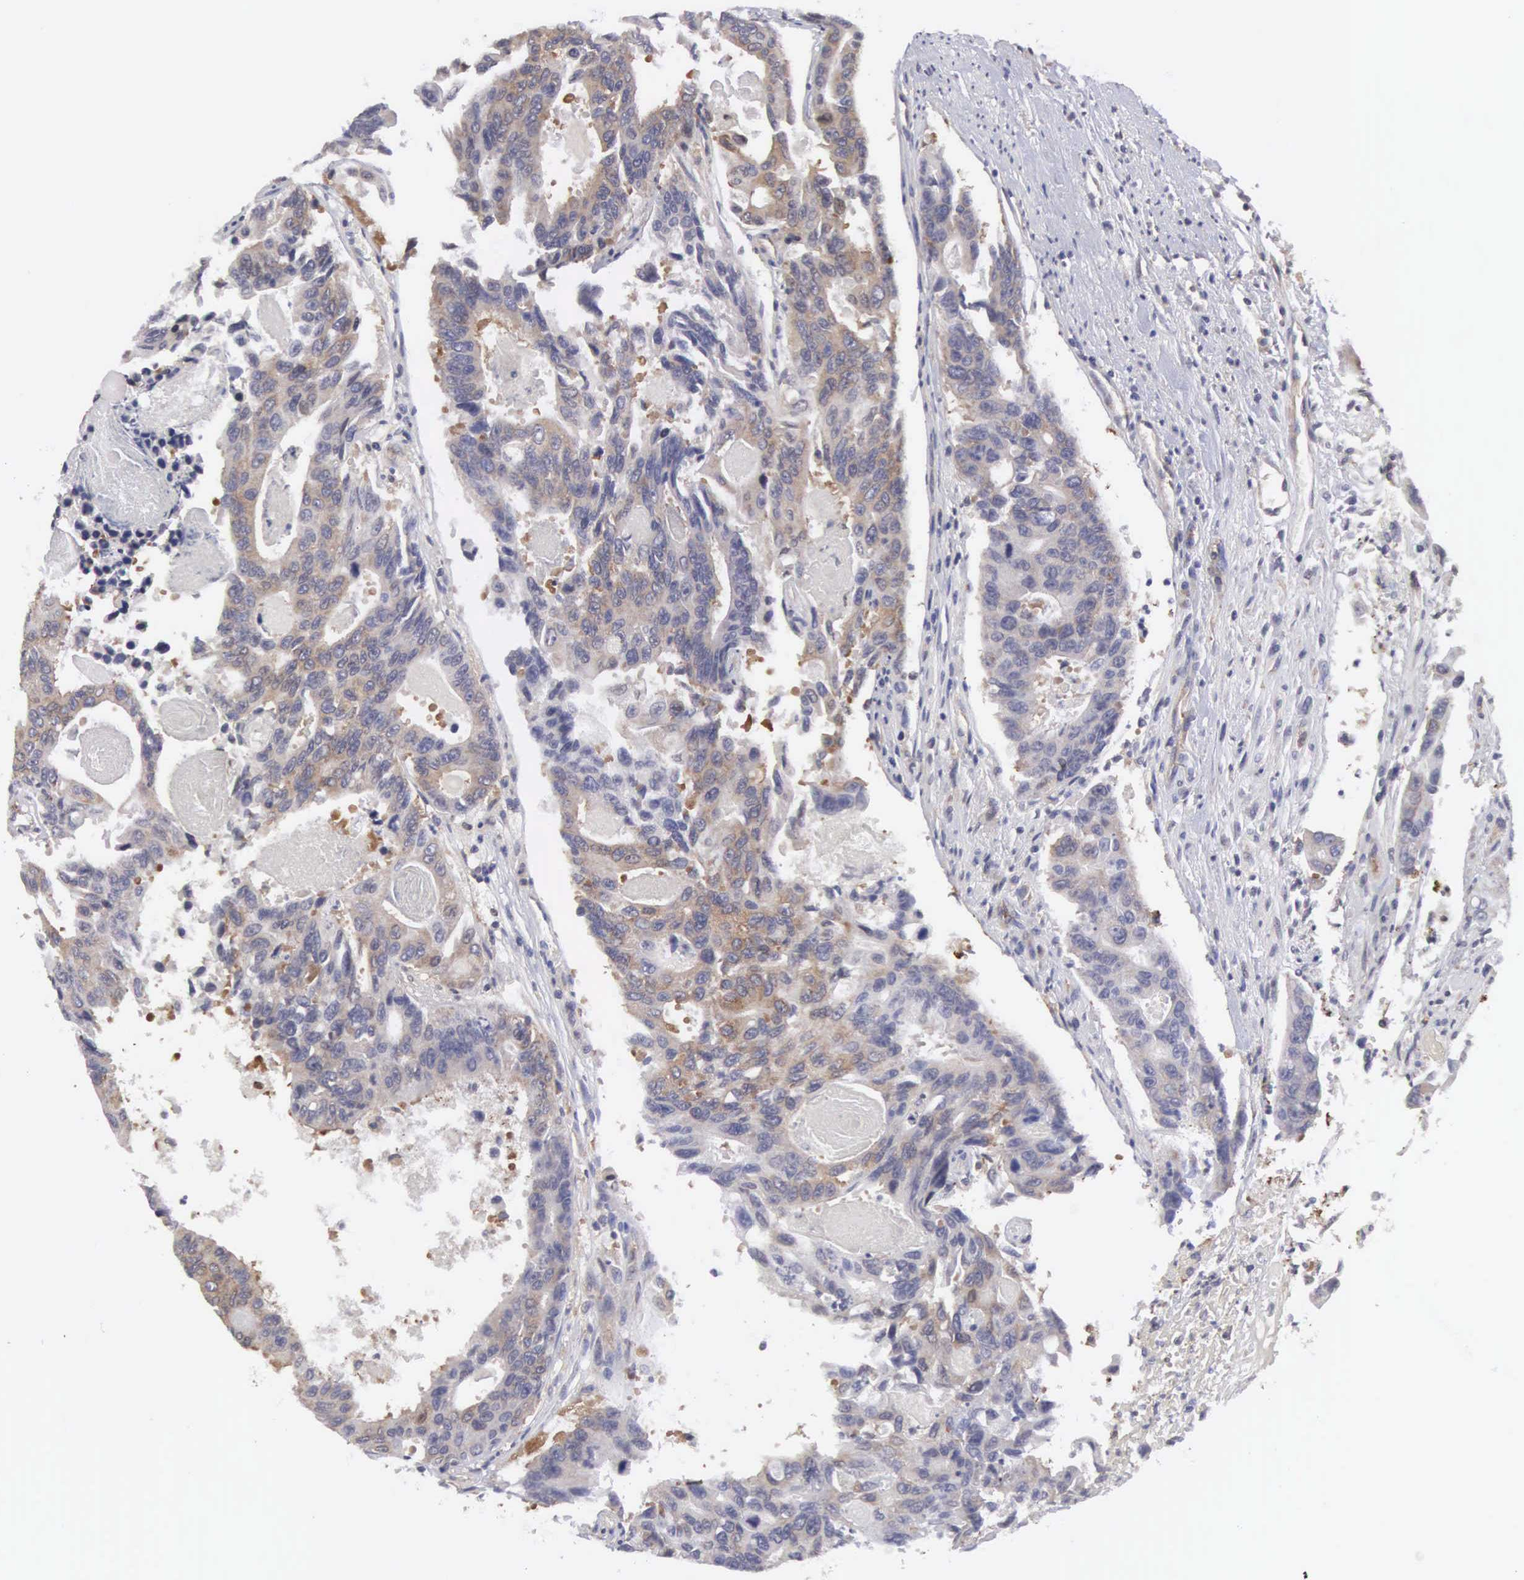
{"staining": {"intensity": "weak", "quantity": ">75%", "location": "cytoplasmic/membranous"}, "tissue": "colorectal cancer", "cell_type": "Tumor cells", "image_type": "cancer", "snomed": [{"axis": "morphology", "description": "Adenocarcinoma, NOS"}, {"axis": "topography", "description": "Colon"}], "caption": "Colorectal cancer (adenocarcinoma) tissue displays weak cytoplasmic/membranous expression in approximately >75% of tumor cells, visualized by immunohistochemistry. (DAB IHC, brown staining for protein, blue staining for nuclei).", "gene": "GRIPAP1", "patient": {"sex": "female", "age": 86}}